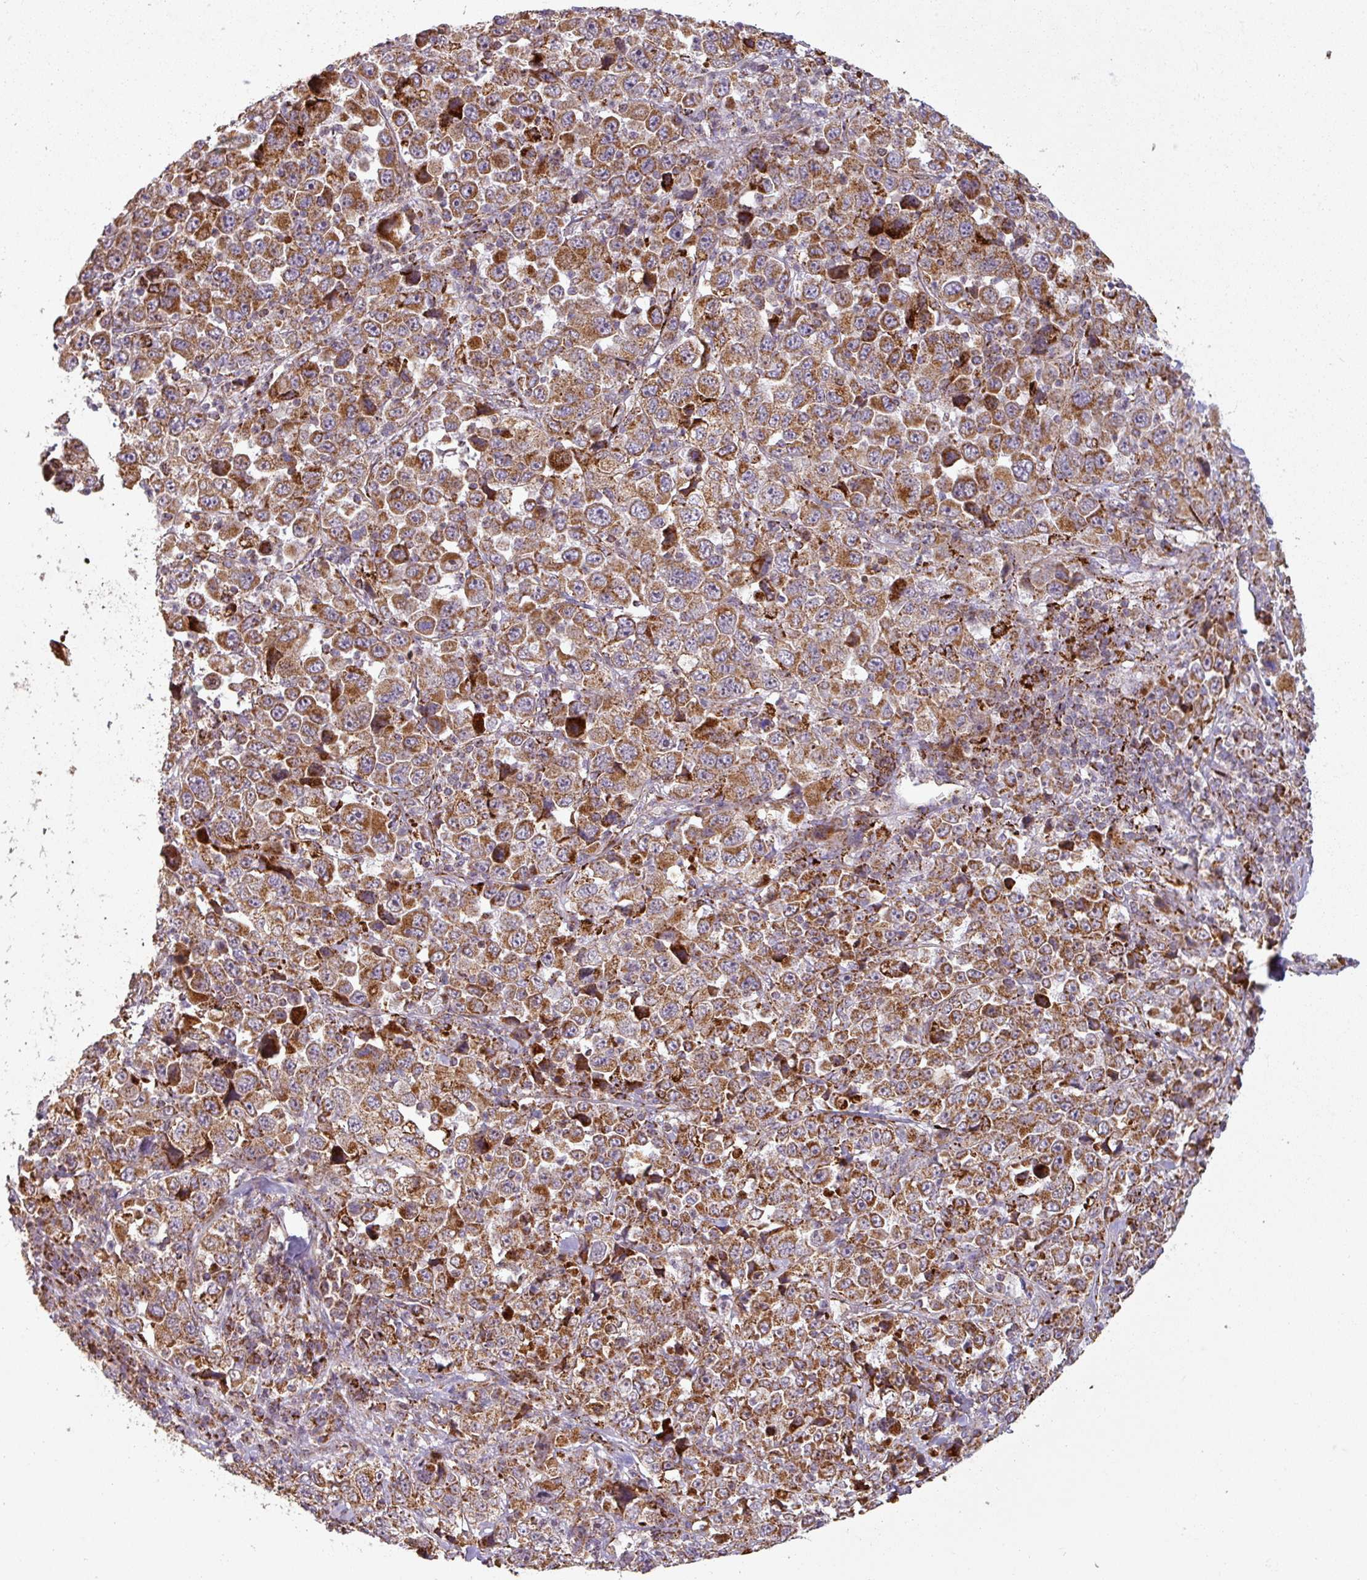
{"staining": {"intensity": "strong", "quantity": ">75%", "location": "cytoplasmic/membranous"}, "tissue": "stomach cancer", "cell_type": "Tumor cells", "image_type": "cancer", "snomed": [{"axis": "morphology", "description": "Normal tissue, NOS"}, {"axis": "morphology", "description": "Adenocarcinoma, NOS"}, {"axis": "topography", "description": "Stomach, upper"}, {"axis": "topography", "description": "Stomach"}], "caption": "Stomach cancer stained with a protein marker shows strong staining in tumor cells.", "gene": "GPD2", "patient": {"sex": "male", "age": 59}}